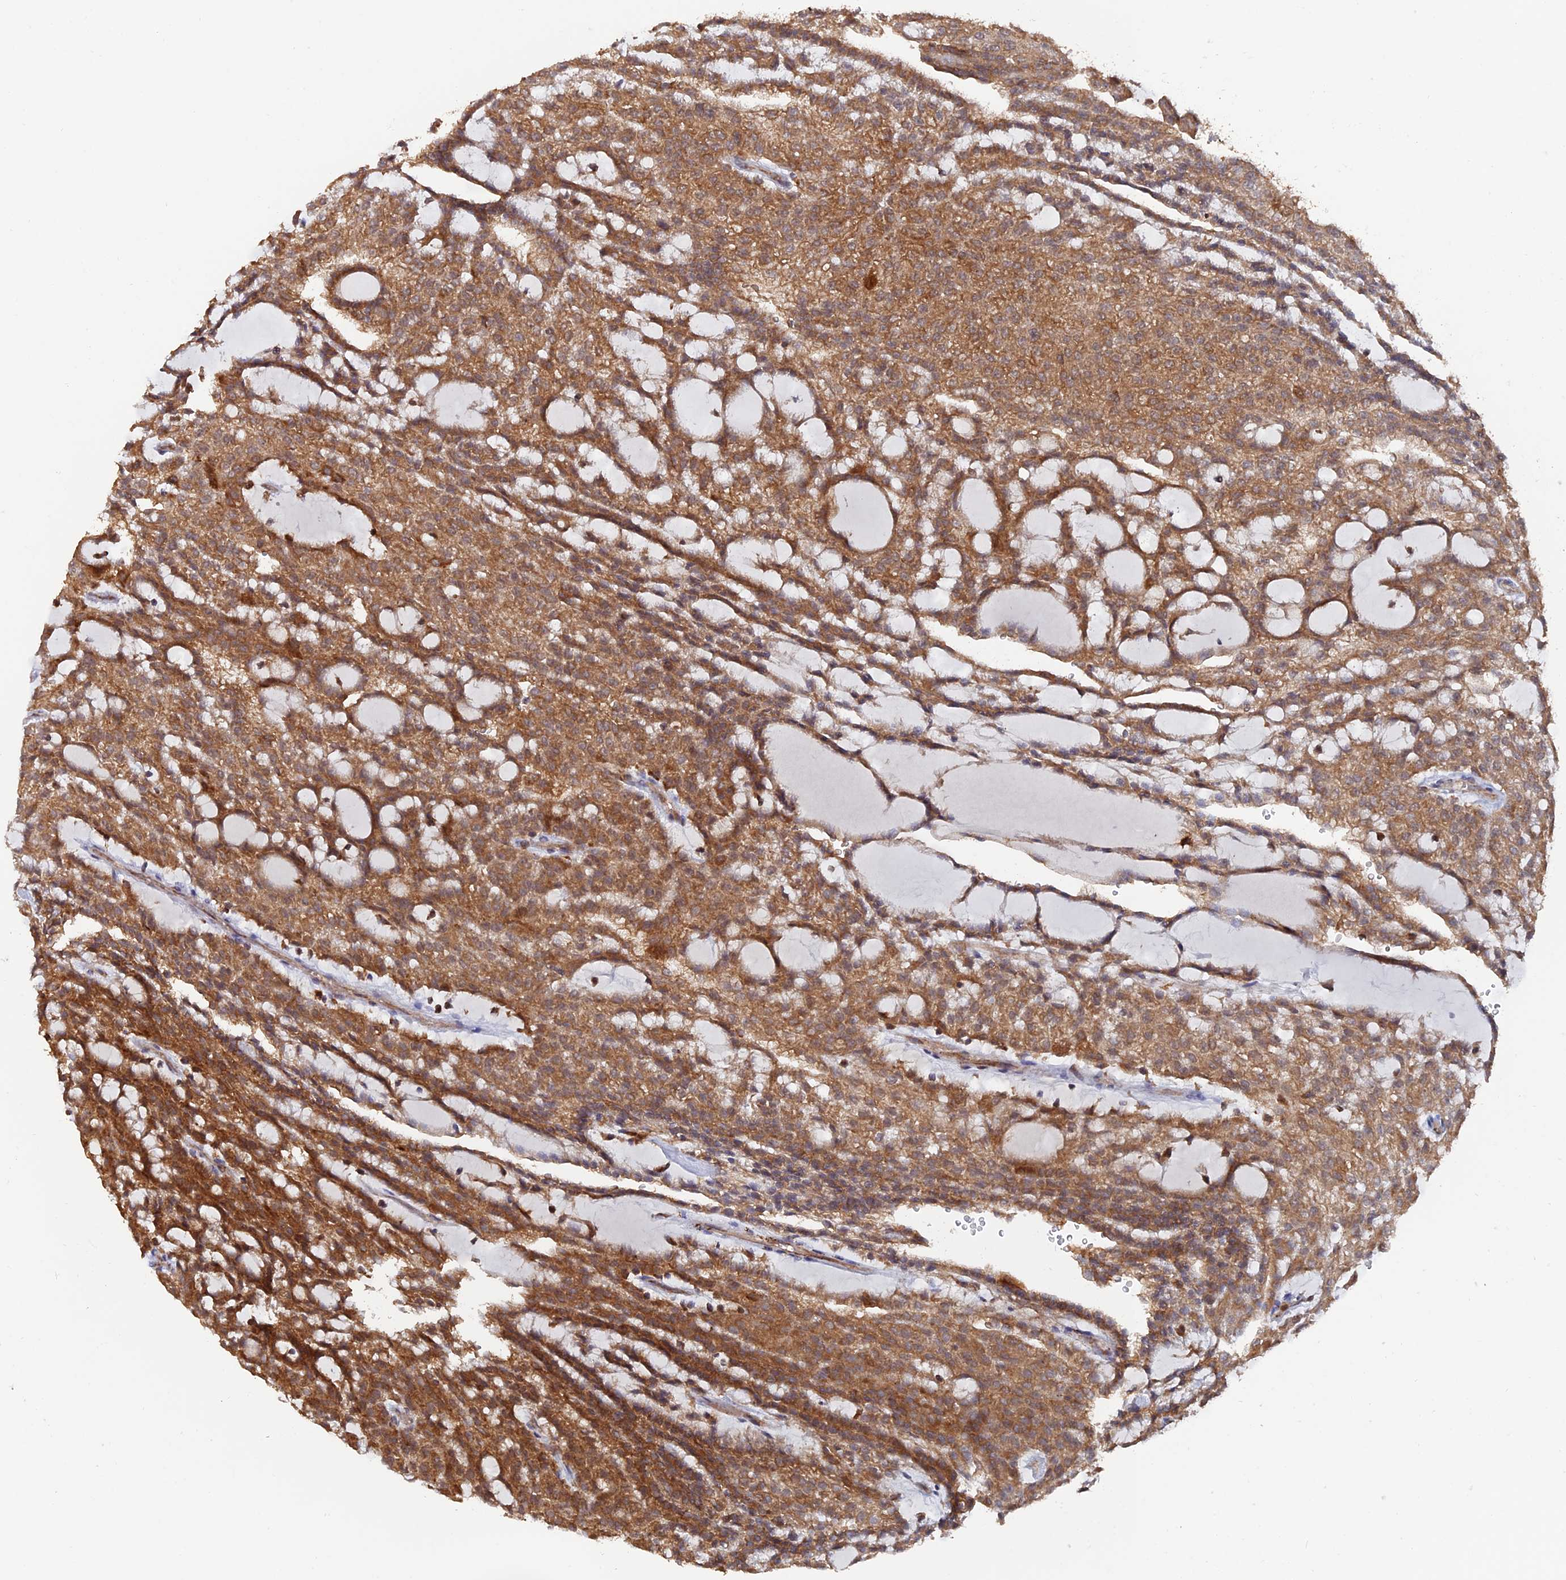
{"staining": {"intensity": "moderate", "quantity": ">75%", "location": "cytoplasmic/membranous"}, "tissue": "renal cancer", "cell_type": "Tumor cells", "image_type": "cancer", "snomed": [{"axis": "morphology", "description": "Adenocarcinoma, NOS"}, {"axis": "topography", "description": "Kidney"}], "caption": "Protein staining exhibits moderate cytoplasmic/membranous expression in approximately >75% of tumor cells in renal cancer (adenocarcinoma). Using DAB (brown) and hematoxylin (blue) stains, captured at high magnification using brightfield microscopy.", "gene": "DTYMK", "patient": {"sex": "male", "age": 63}}